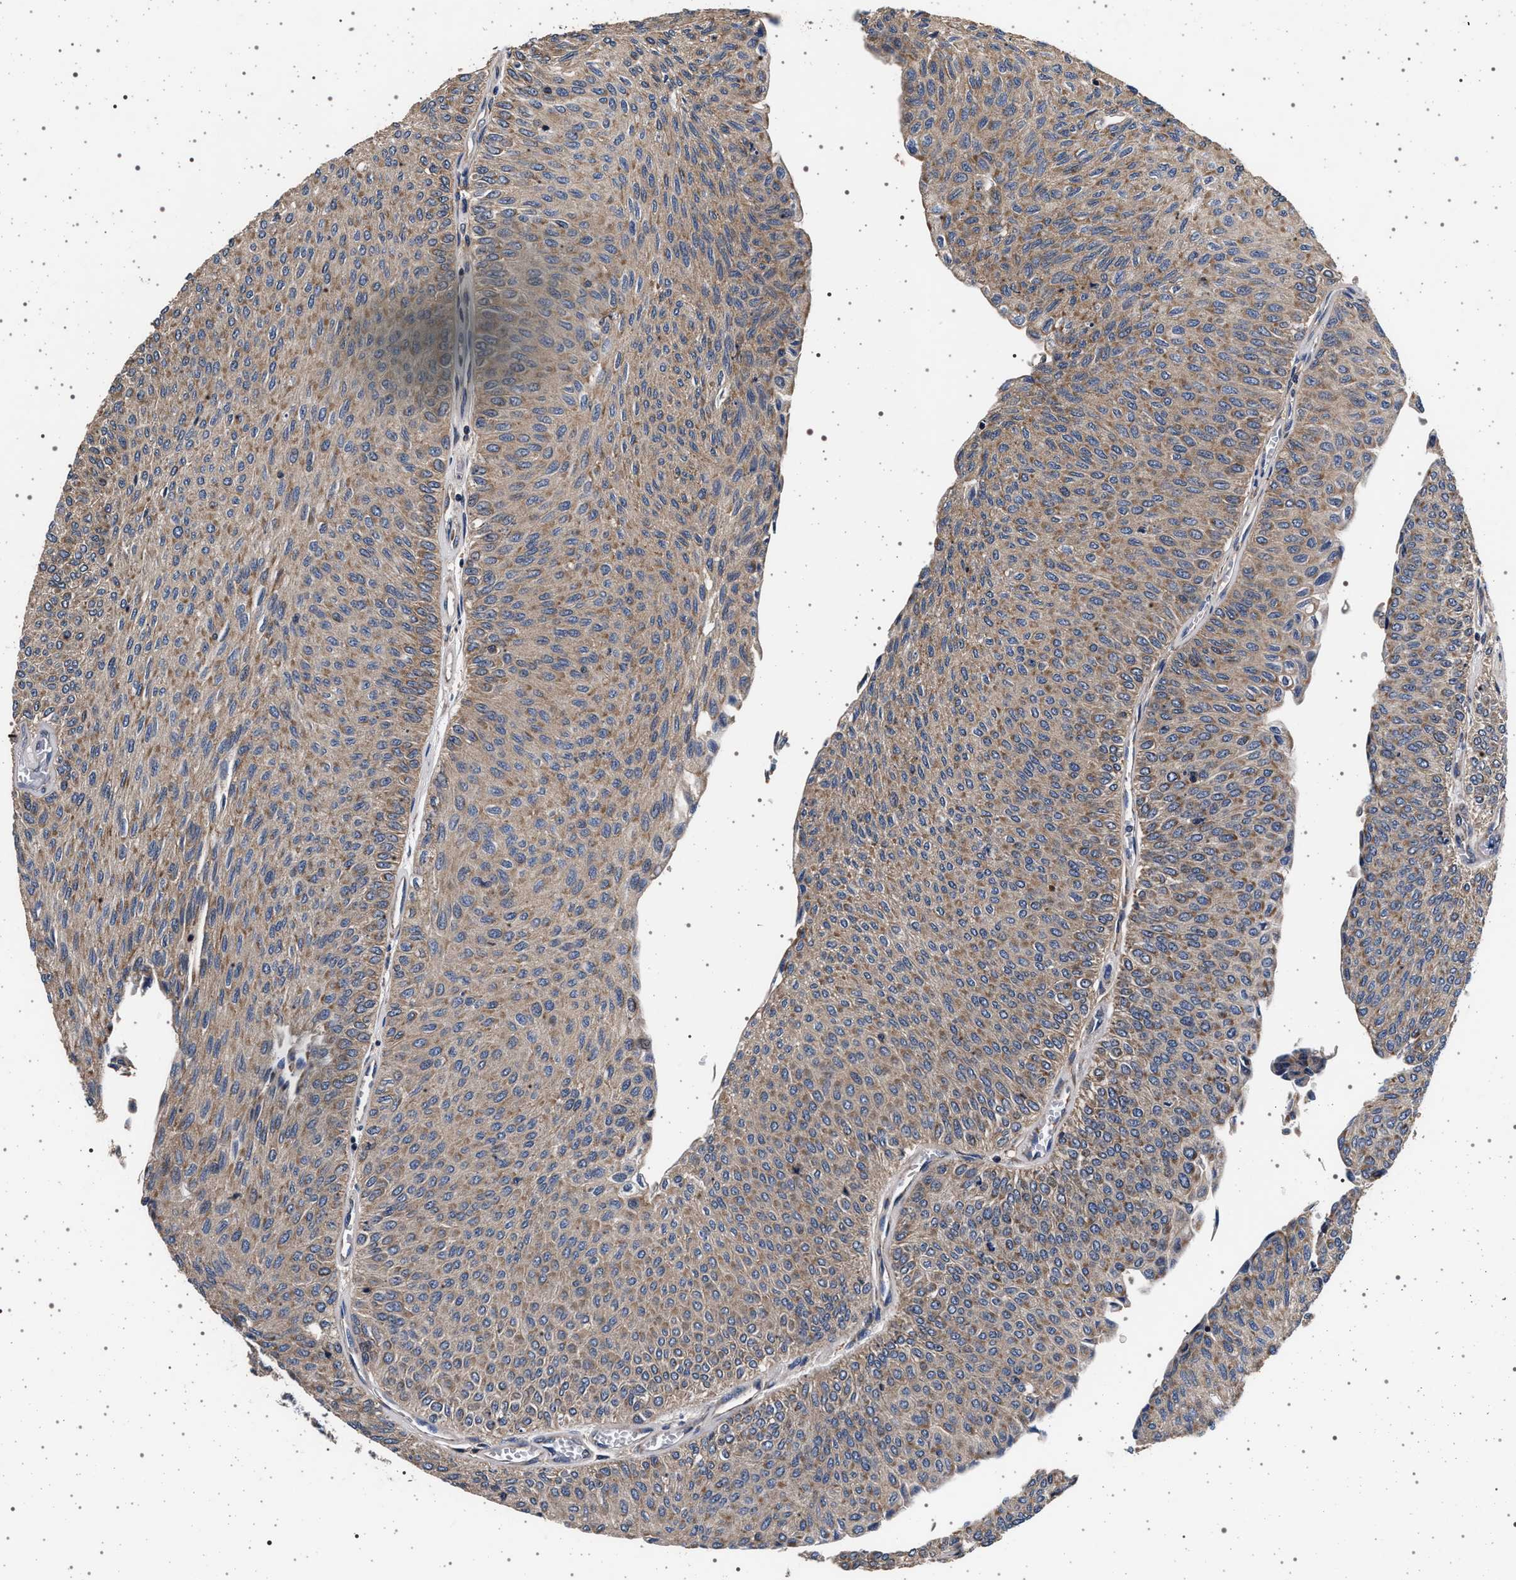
{"staining": {"intensity": "weak", "quantity": ">75%", "location": "cytoplasmic/membranous"}, "tissue": "urothelial cancer", "cell_type": "Tumor cells", "image_type": "cancer", "snomed": [{"axis": "morphology", "description": "Urothelial carcinoma, Low grade"}, {"axis": "topography", "description": "Urinary bladder"}], "caption": "A brown stain labels weak cytoplasmic/membranous expression of a protein in human urothelial cancer tumor cells.", "gene": "MAP3K2", "patient": {"sex": "male", "age": 78}}